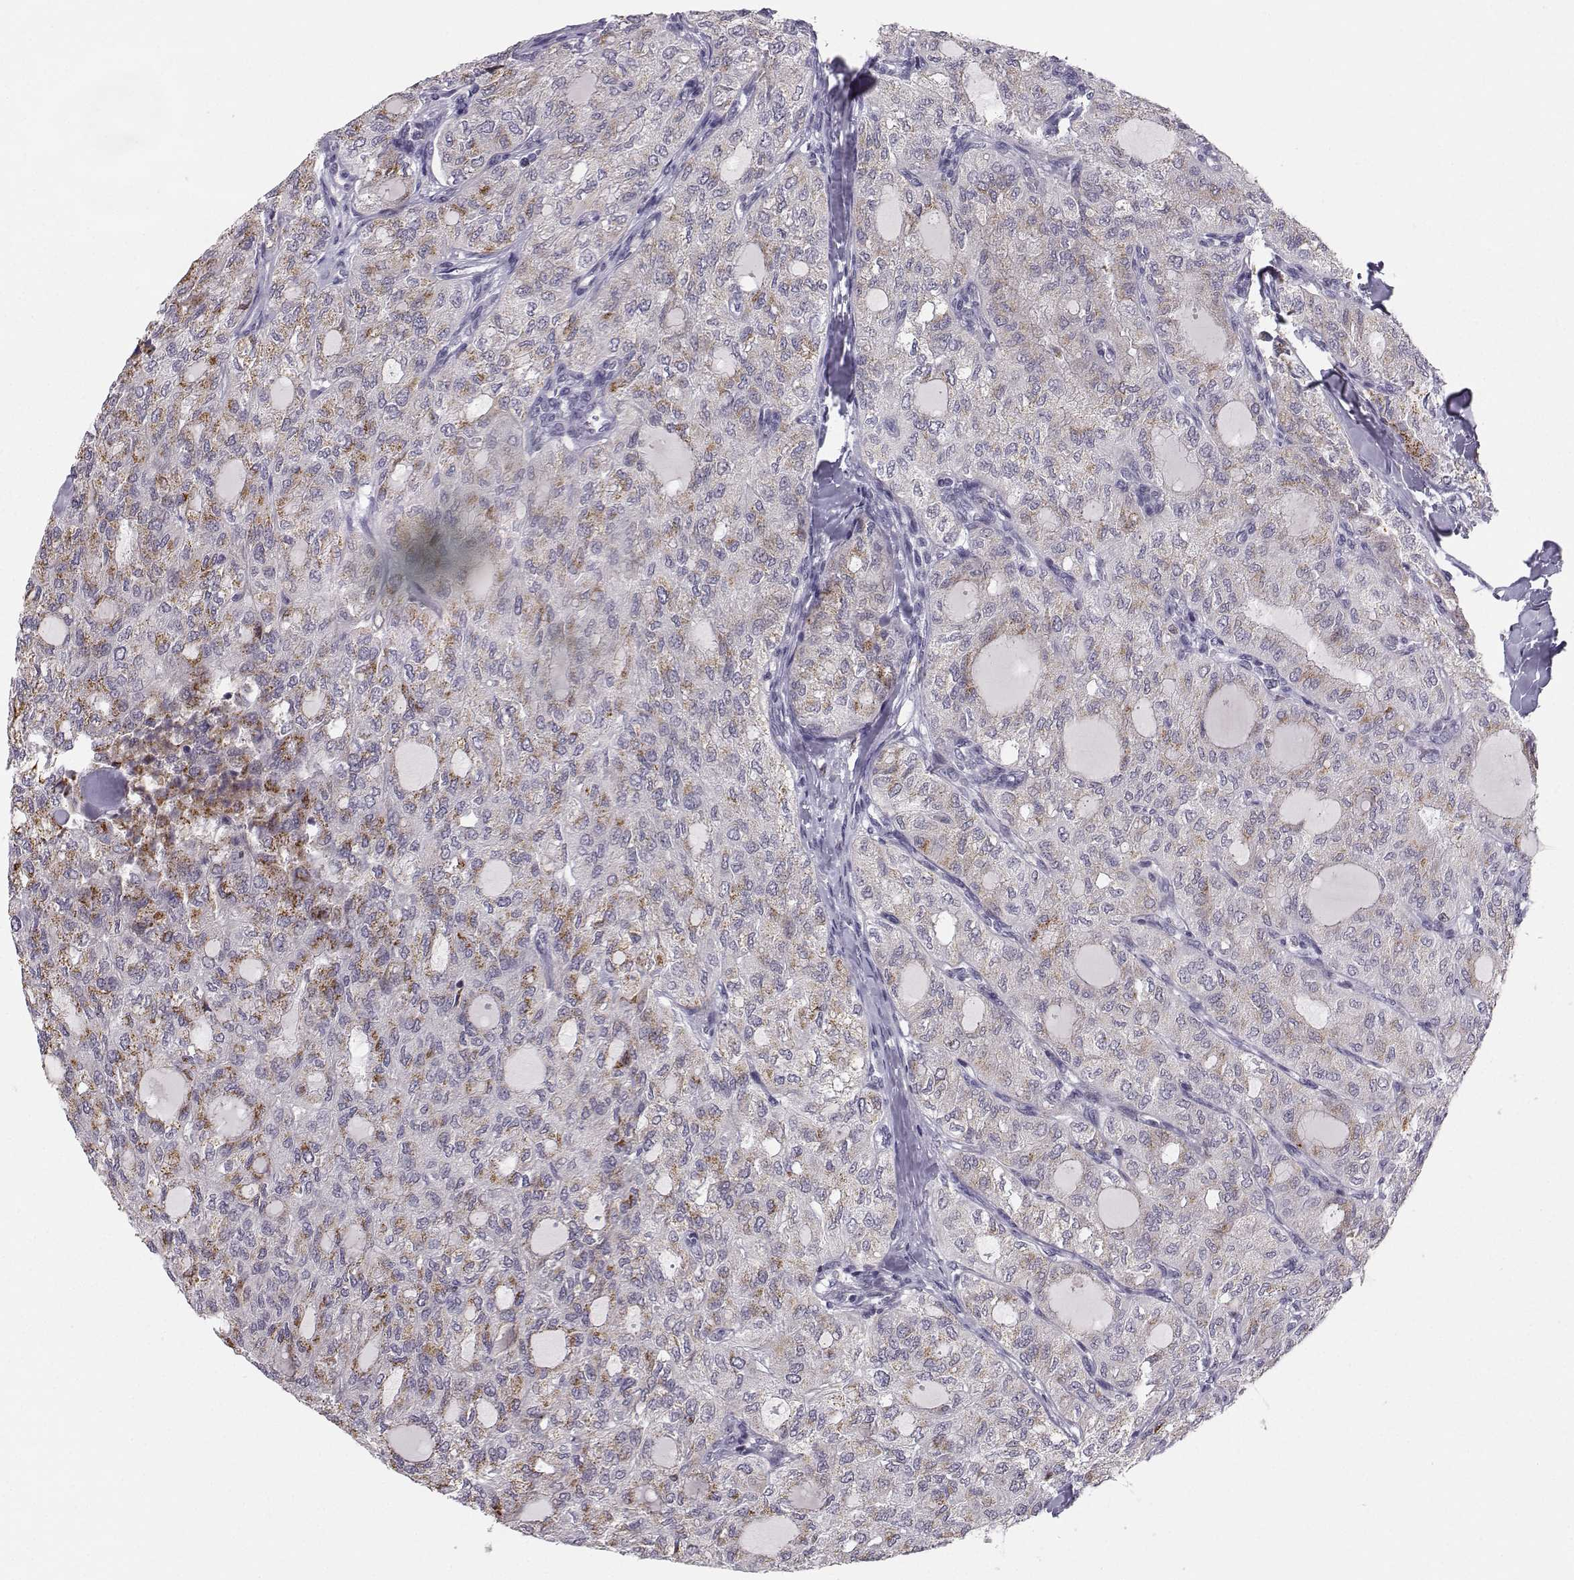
{"staining": {"intensity": "weak", "quantity": "<25%", "location": "cytoplasmic/membranous"}, "tissue": "thyroid cancer", "cell_type": "Tumor cells", "image_type": "cancer", "snomed": [{"axis": "morphology", "description": "Follicular adenoma carcinoma, NOS"}, {"axis": "topography", "description": "Thyroid gland"}], "caption": "Thyroid cancer (follicular adenoma carcinoma) was stained to show a protein in brown. There is no significant expression in tumor cells.", "gene": "HTR7", "patient": {"sex": "male", "age": 75}}